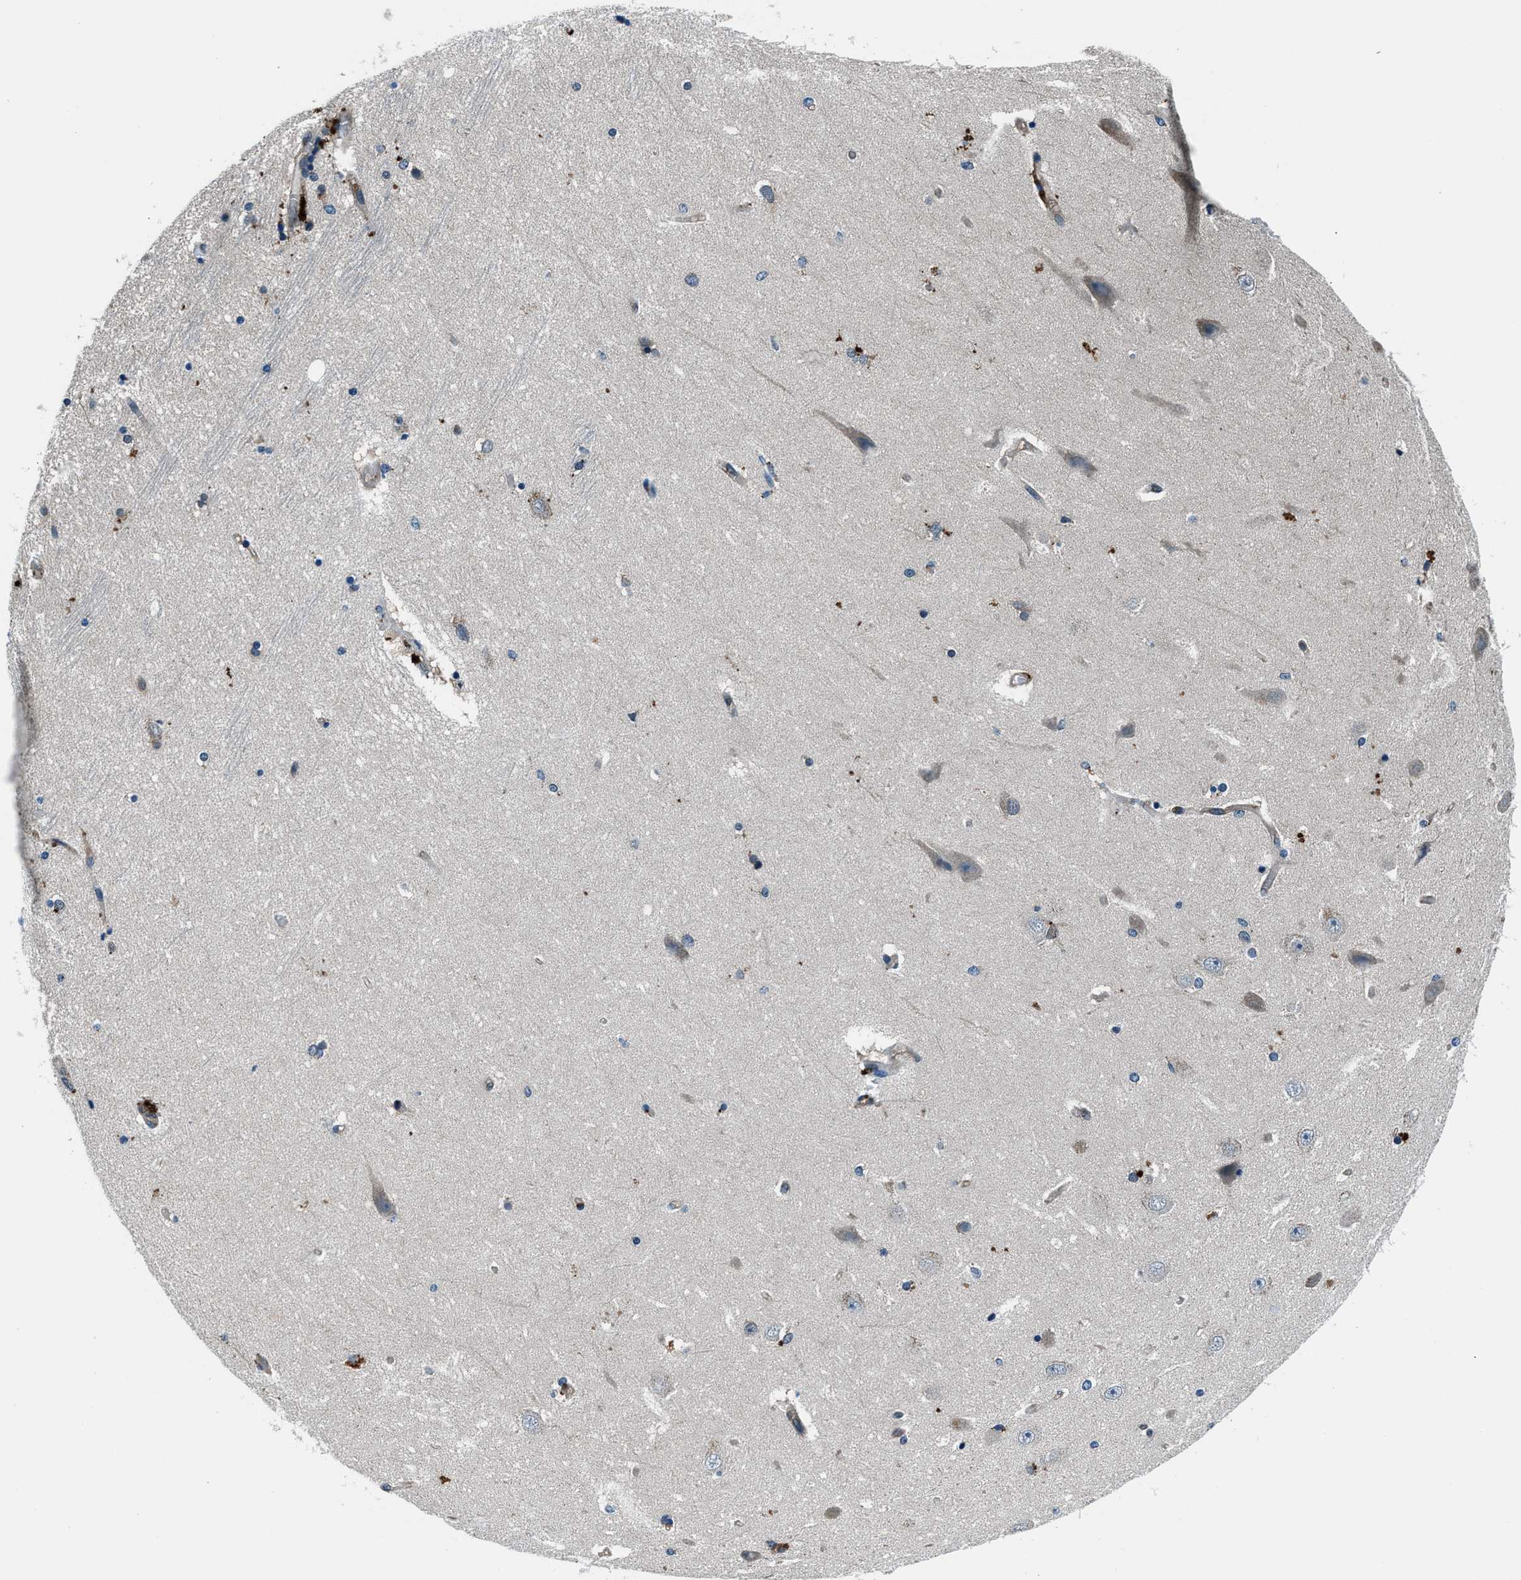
{"staining": {"intensity": "moderate", "quantity": "<25%", "location": "cytoplasmic/membranous"}, "tissue": "hippocampus", "cell_type": "Glial cells", "image_type": "normal", "snomed": [{"axis": "morphology", "description": "Normal tissue, NOS"}, {"axis": "topography", "description": "Hippocampus"}], "caption": "High-power microscopy captured an immunohistochemistry photomicrograph of benign hippocampus, revealing moderate cytoplasmic/membranous expression in about <25% of glial cells.", "gene": "SLC19A2", "patient": {"sex": "female", "age": 54}}